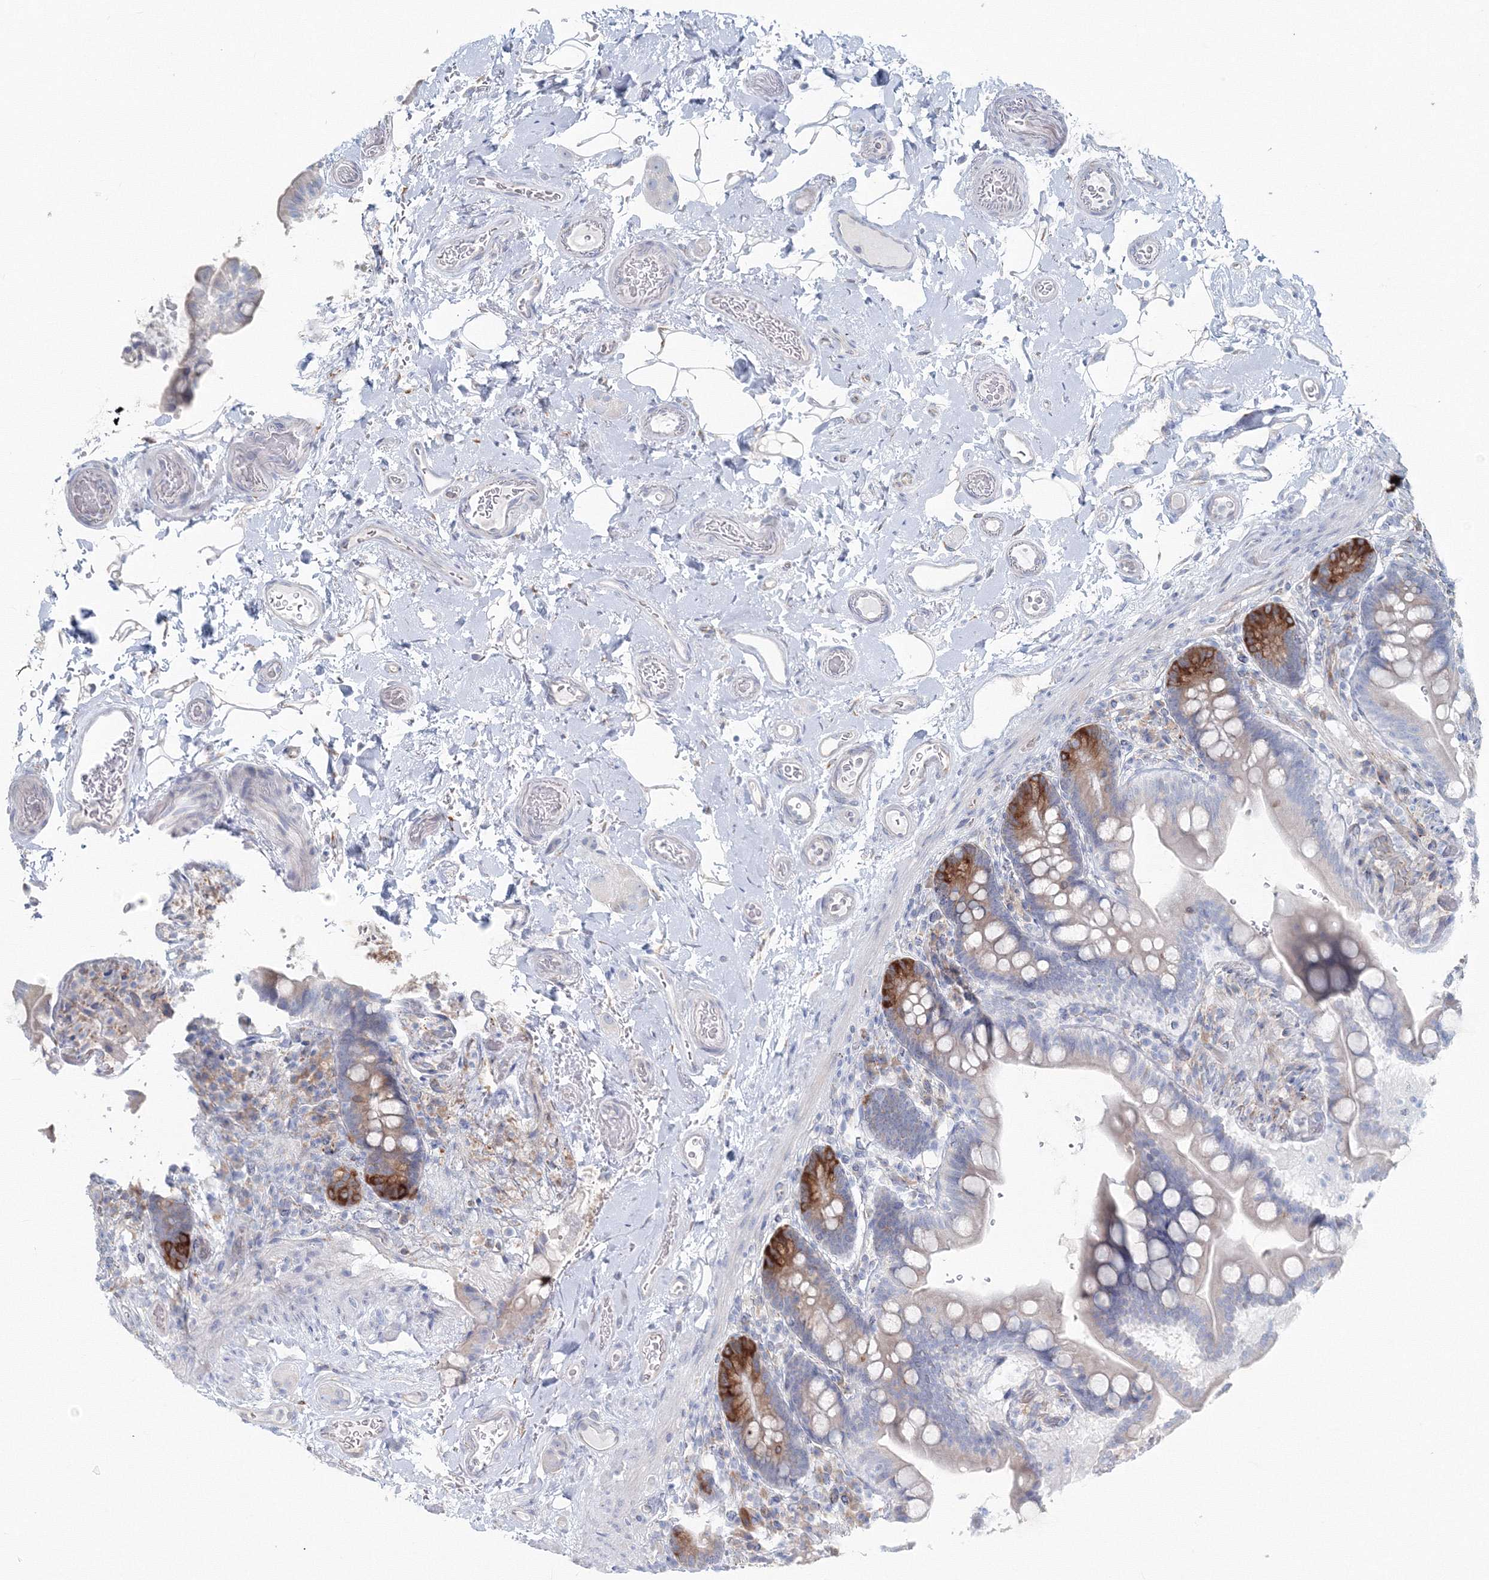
{"staining": {"intensity": "negative", "quantity": "none", "location": "none"}, "tissue": "colon", "cell_type": "Endothelial cells", "image_type": "normal", "snomed": [{"axis": "morphology", "description": "Normal tissue, NOS"}, {"axis": "topography", "description": "Smooth muscle"}, {"axis": "topography", "description": "Colon"}], "caption": "Immunohistochemical staining of normal human colon shows no significant positivity in endothelial cells.", "gene": "ENSG00000285283", "patient": {"sex": "male", "age": 73}}